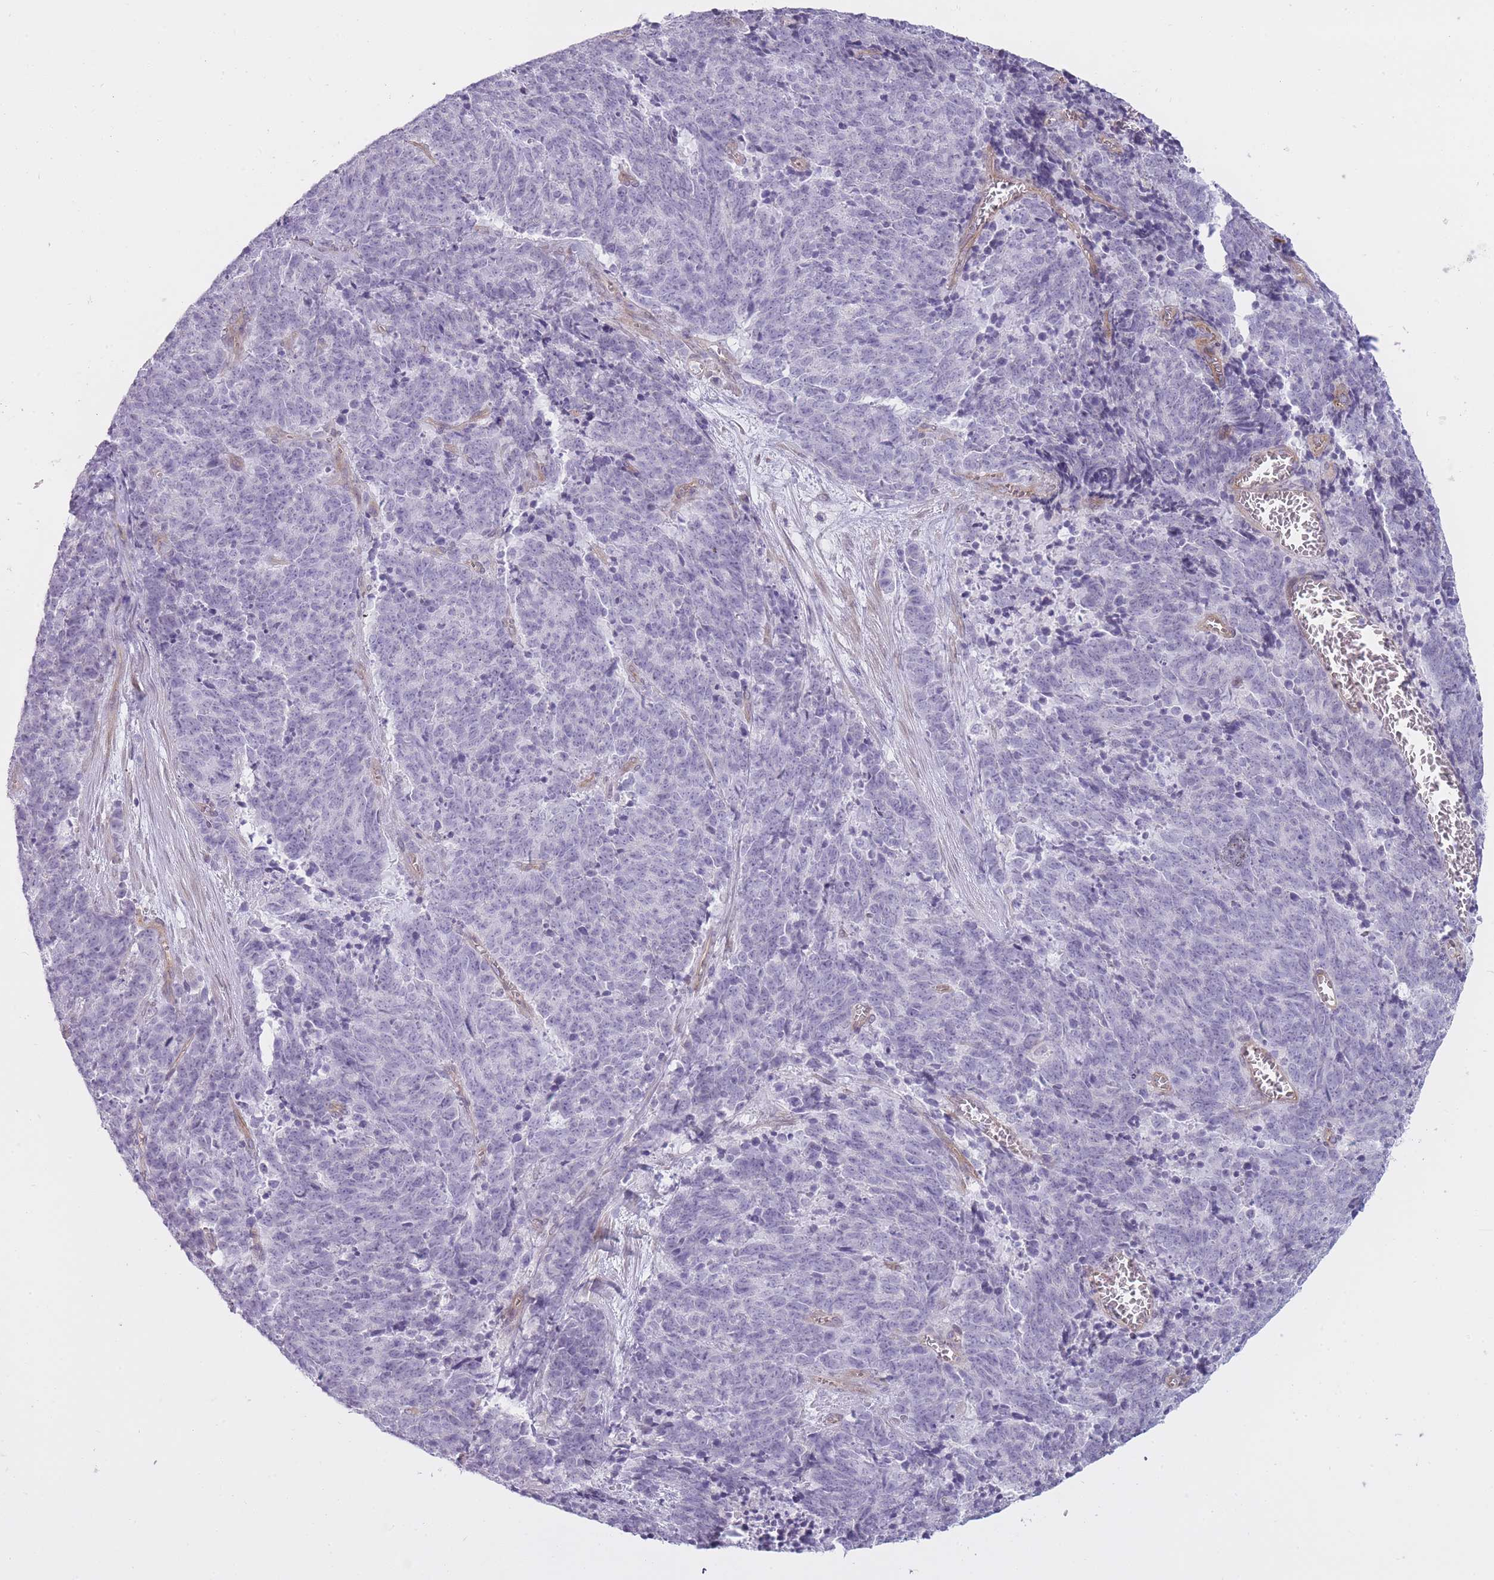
{"staining": {"intensity": "negative", "quantity": "none", "location": "none"}, "tissue": "cervical cancer", "cell_type": "Tumor cells", "image_type": "cancer", "snomed": [{"axis": "morphology", "description": "Squamous cell carcinoma, NOS"}, {"axis": "topography", "description": "Cervix"}], "caption": "Immunohistochemistry micrograph of cervical cancer (squamous cell carcinoma) stained for a protein (brown), which reveals no expression in tumor cells. Nuclei are stained in blue.", "gene": "PGRMC2", "patient": {"sex": "female", "age": 29}}